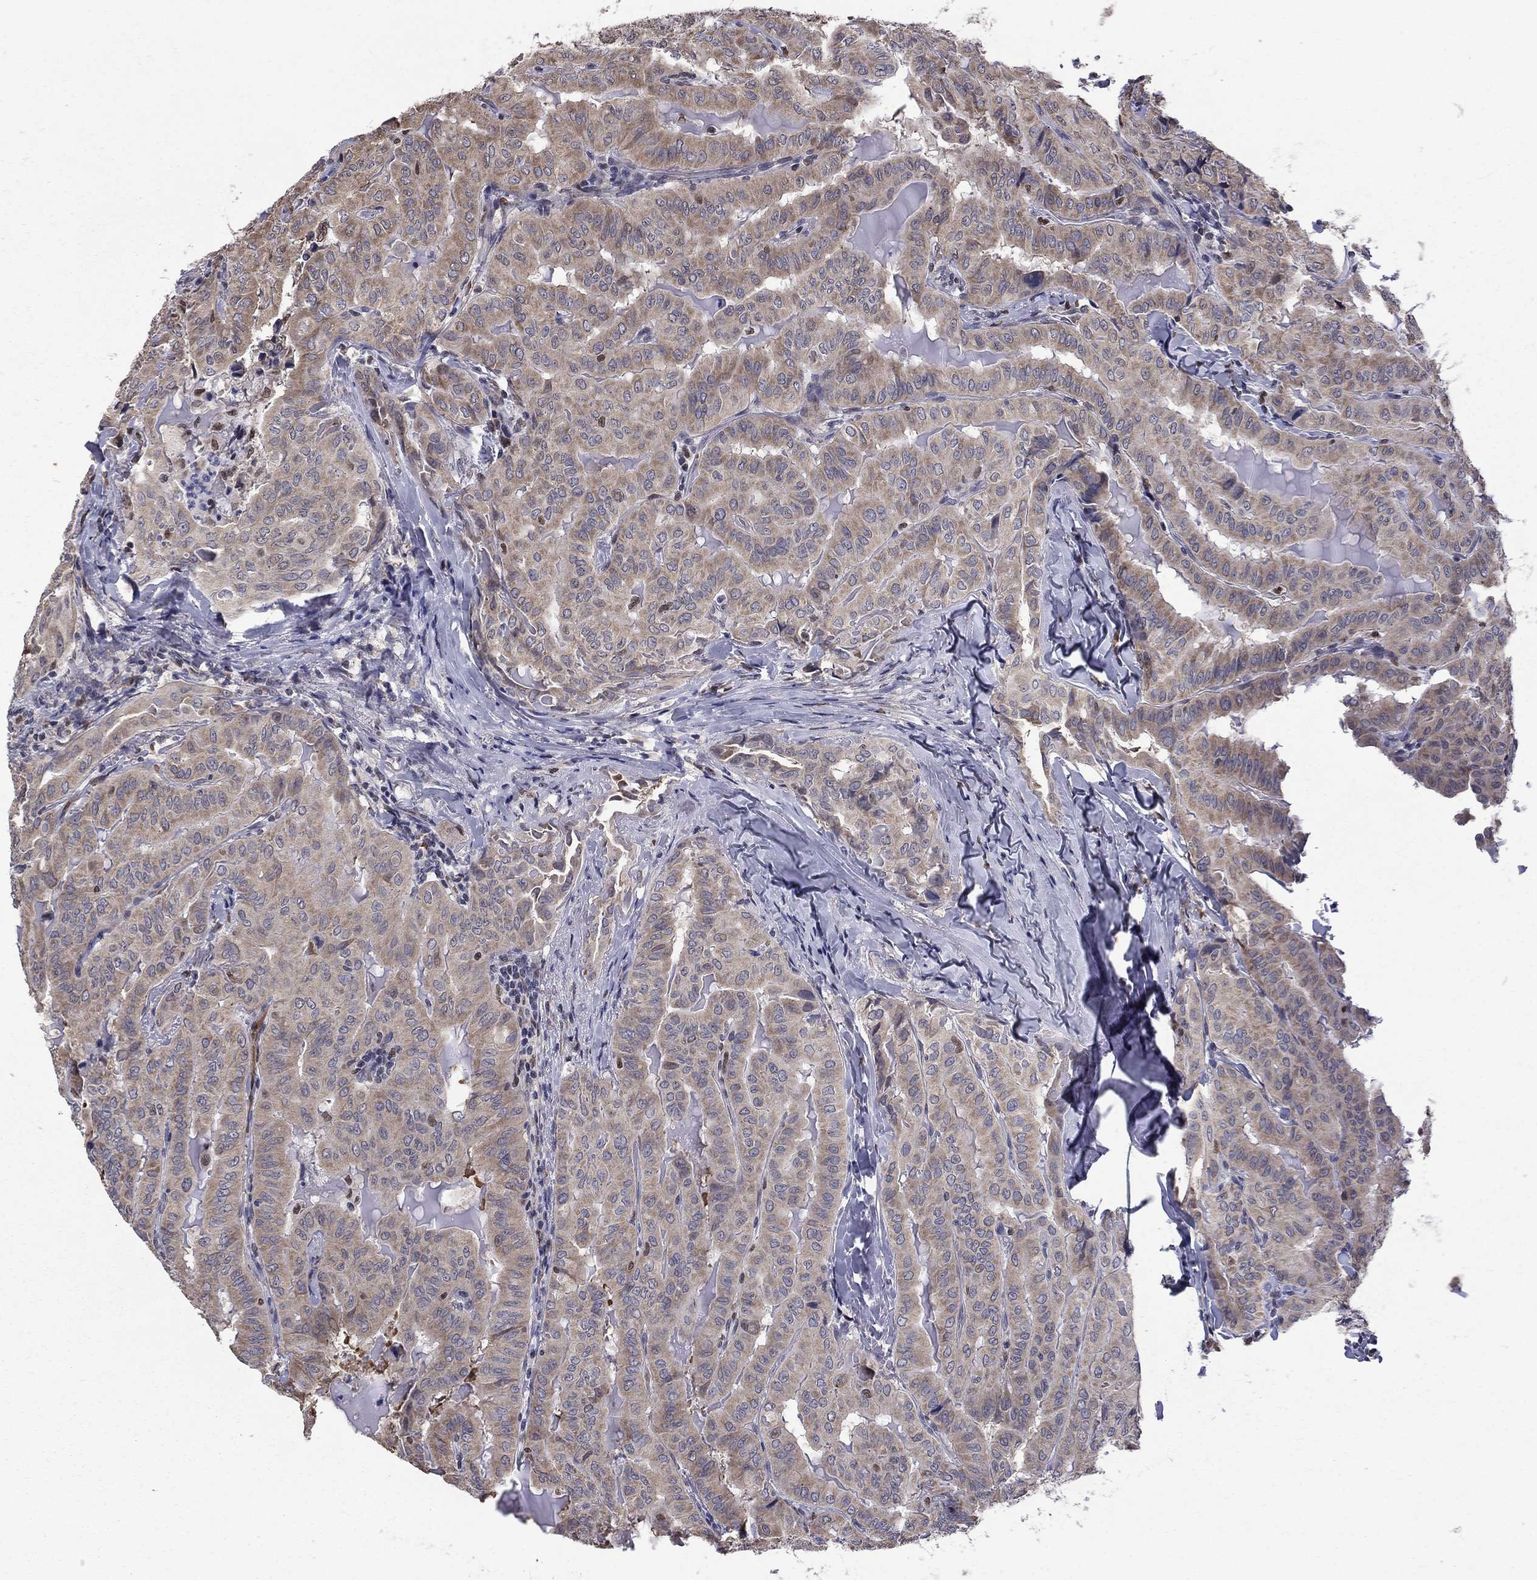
{"staining": {"intensity": "weak", "quantity": "25%-75%", "location": "cytoplasmic/membranous"}, "tissue": "thyroid cancer", "cell_type": "Tumor cells", "image_type": "cancer", "snomed": [{"axis": "morphology", "description": "Papillary adenocarcinoma, NOS"}, {"axis": "topography", "description": "Thyroid gland"}], "caption": "Human thyroid papillary adenocarcinoma stained with a brown dye demonstrates weak cytoplasmic/membranous positive expression in about 25%-75% of tumor cells.", "gene": "HSPB2", "patient": {"sex": "female", "age": 68}}